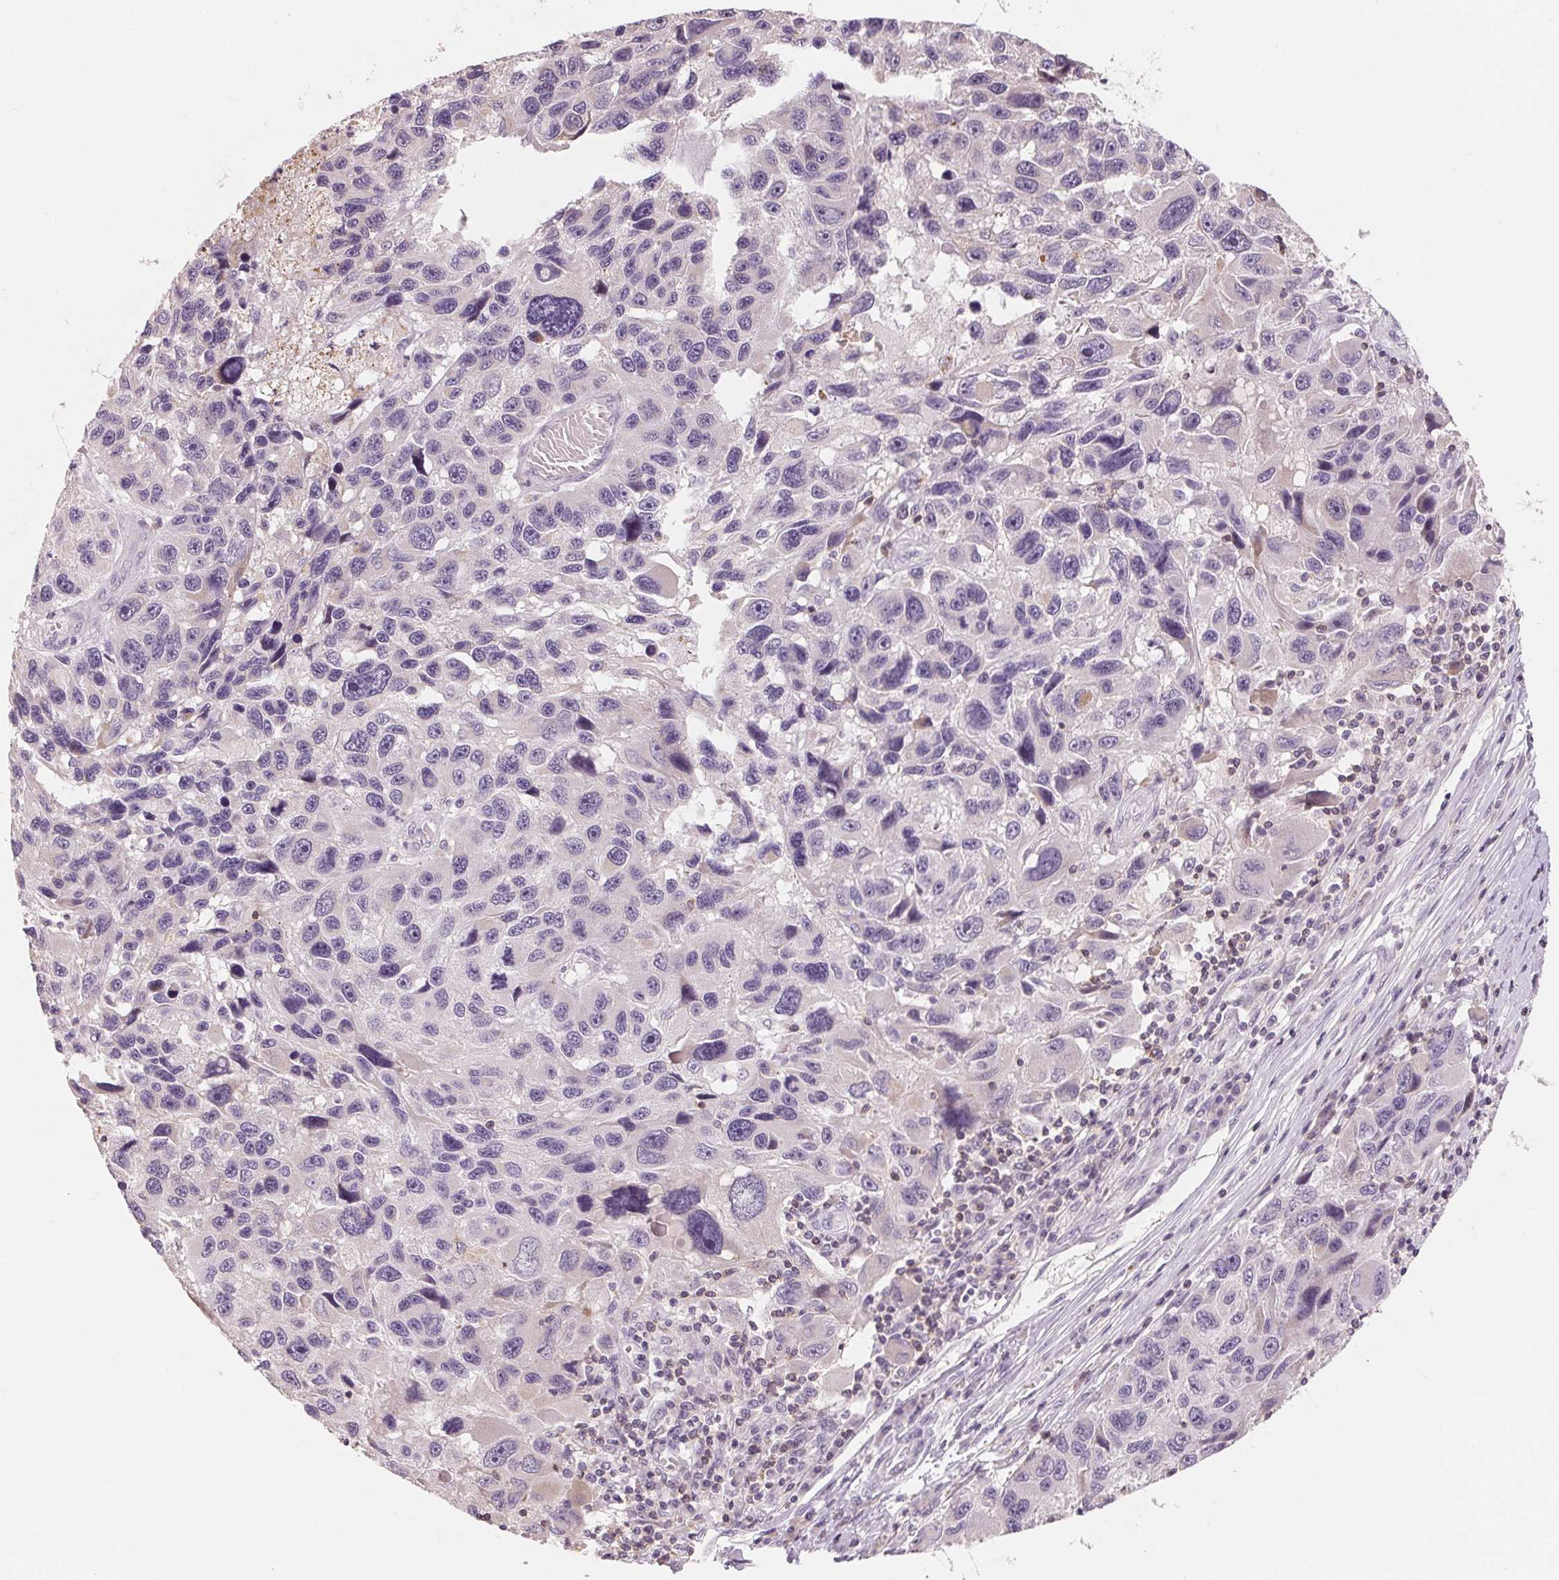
{"staining": {"intensity": "negative", "quantity": "none", "location": "none"}, "tissue": "melanoma", "cell_type": "Tumor cells", "image_type": "cancer", "snomed": [{"axis": "morphology", "description": "Malignant melanoma, NOS"}, {"axis": "topography", "description": "Skin"}], "caption": "An immunohistochemistry (IHC) micrograph of malignant melanoma is shown. There is no staining in tumor cells of malignant melanoma.", "gene": "VTCN1", "patient": {"sex": "male", "age": 53}}